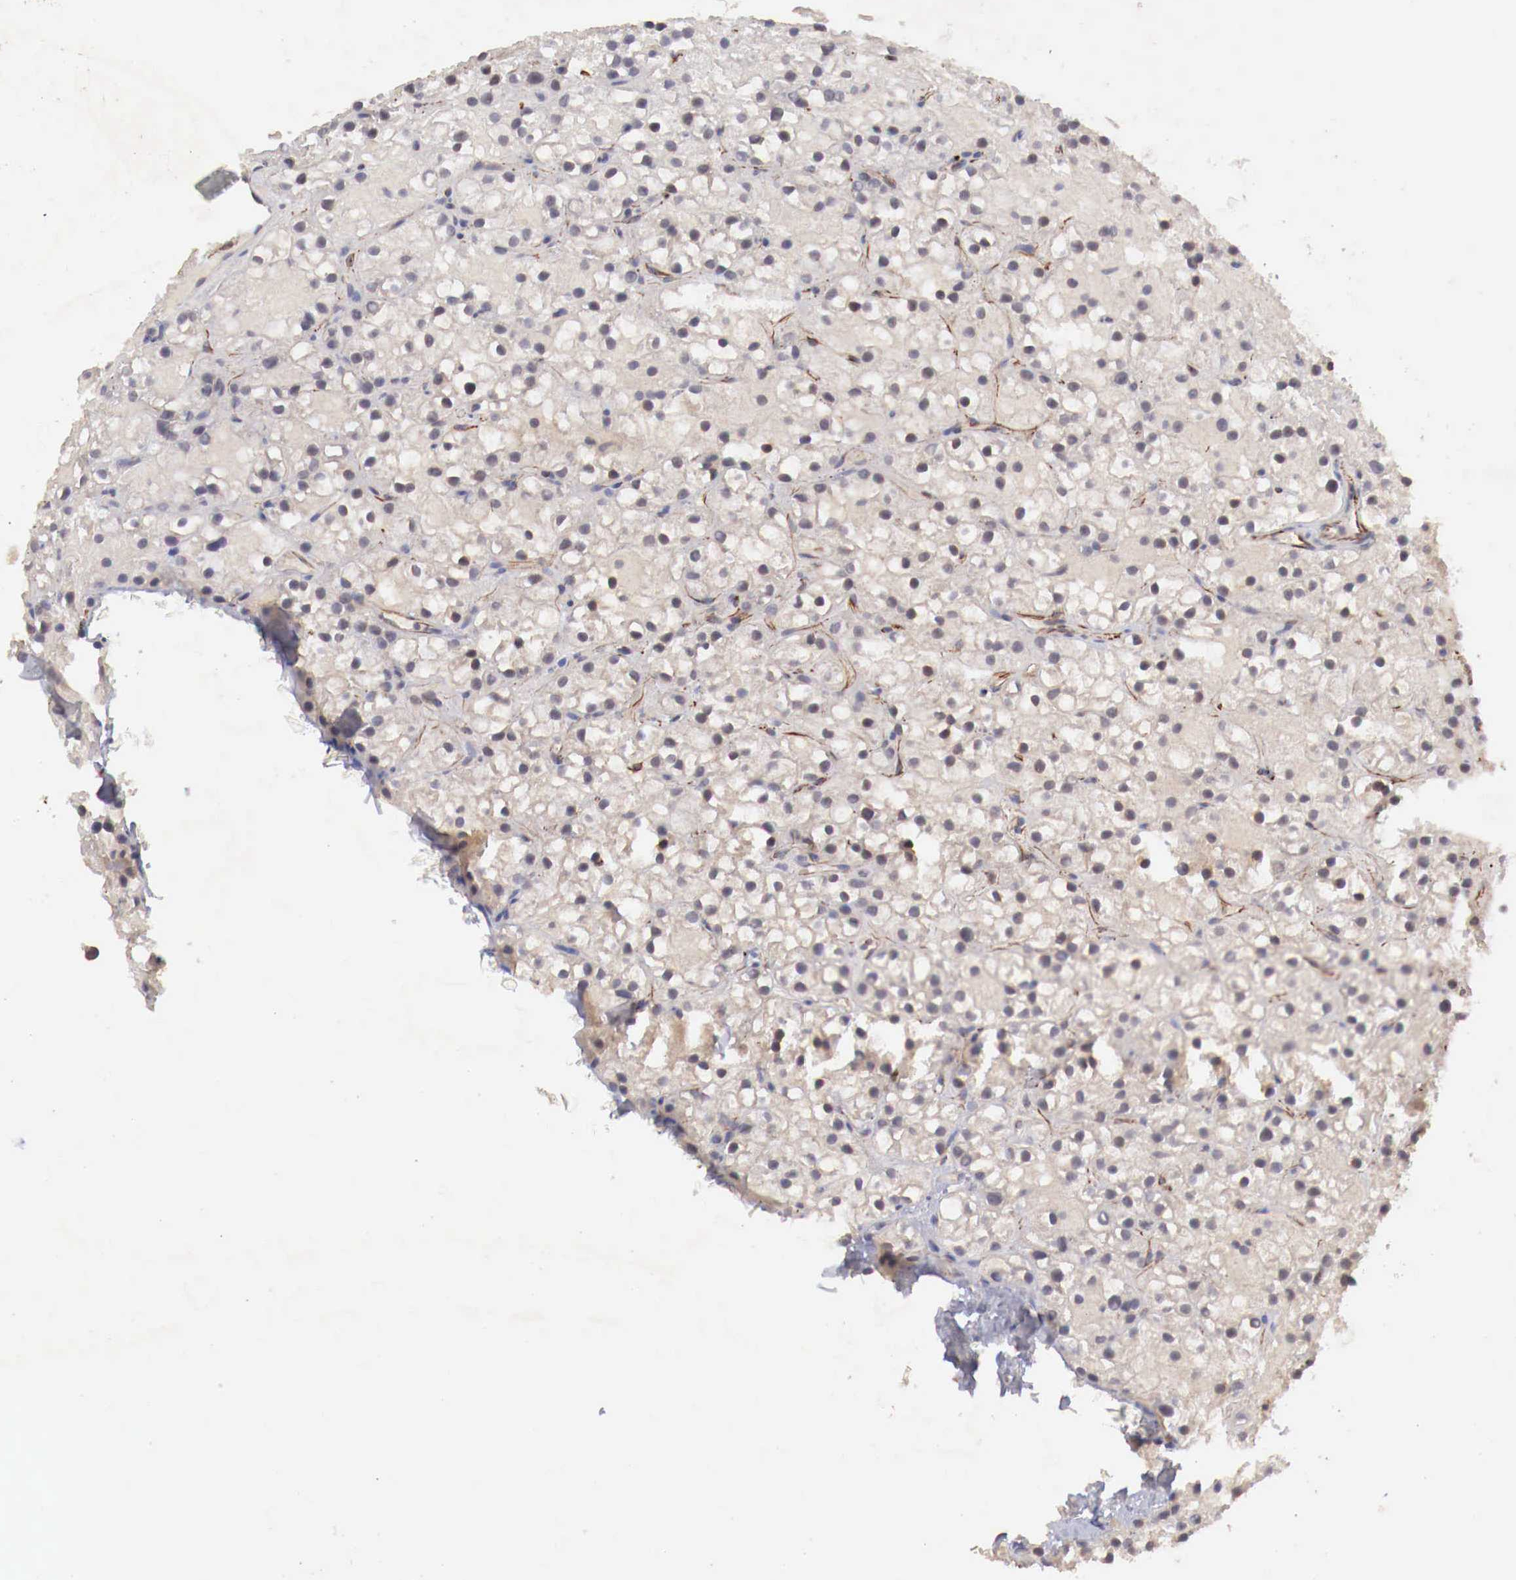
{"staining": {"intensity": "negative", "quantity": "none", "location": "none"}, "tissue": "parathyroid gland", "cell_type": "Glandular cells", "image_type": "normal", "snomed": [{"axis": "morphology", "description": "Normal tissue, NOS"}, {"axis": "topography", "description": "Parathyroid gland"}], "caption": "There is no significant positivity in glandular cells of parathyroid gland. (Stains: DAB immunohistochemistry with hematoxylin counter stain, Microscopy: brightfield microscopy at high magnification).", "gene": "WT1", "patient": {"sex": "female", "age": 71}}